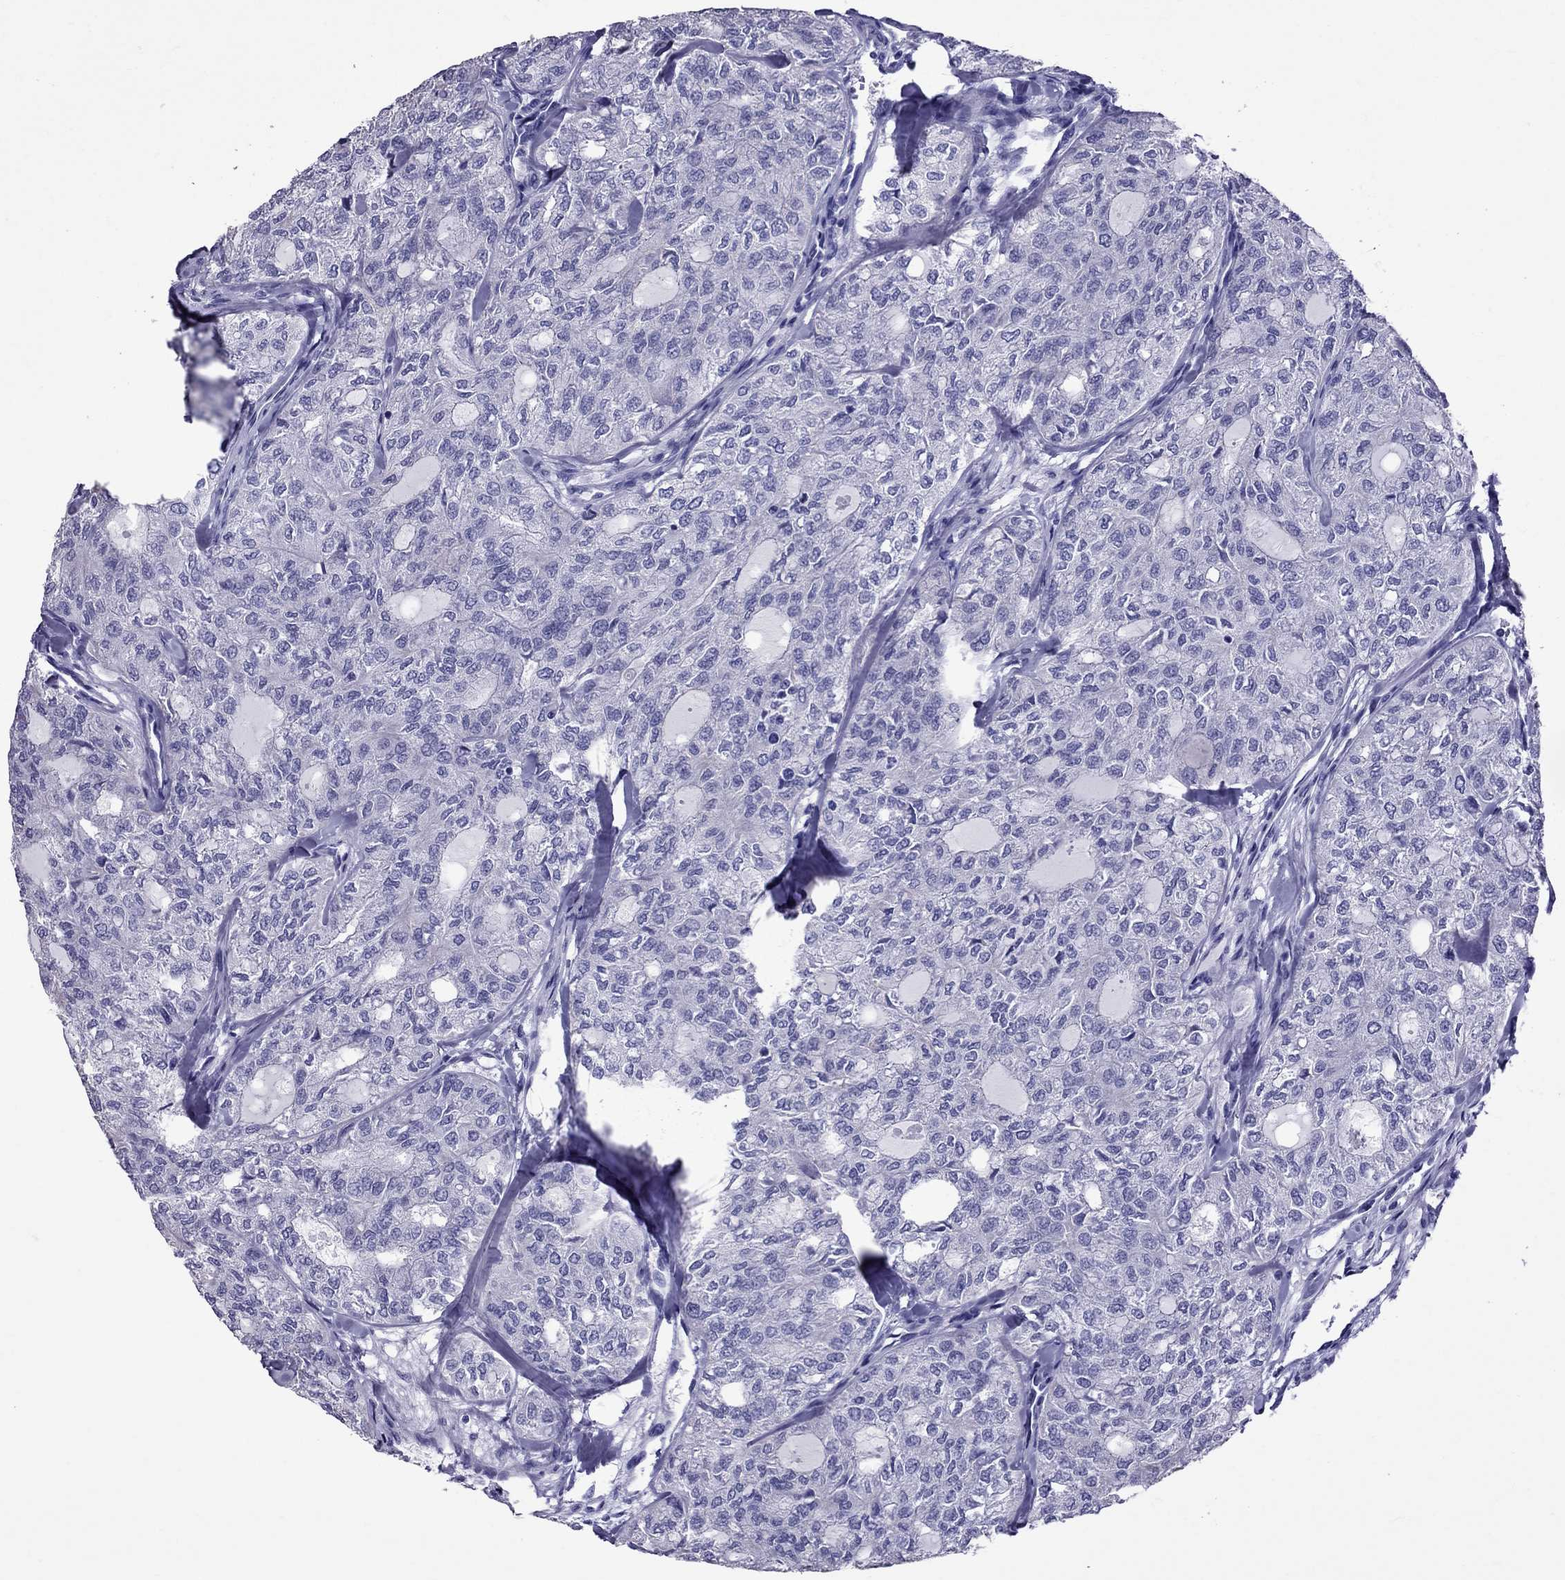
{"staining": {"intensity": "negative", "quantity": "none", "location": "none"}, "tissue": "thyroid cancer", "cell_type": "Tumor cells", "image_type": "cancer", "snomed": [{"axis": "morphology", "description": "Follicular adenoma carcinoma, NOS"}, {"axis": "topography", "description": "Thyroid gland"}], "caption": "High magnification brightfield microscopy of thyroid follicular adenoma carcinoma stained with DAB (brown) and counterstained with hematoxylin (blue): tumor cells show no significant staining.", "gene": "TTLL13", "patient": {"sex": "male", "age": 75}}